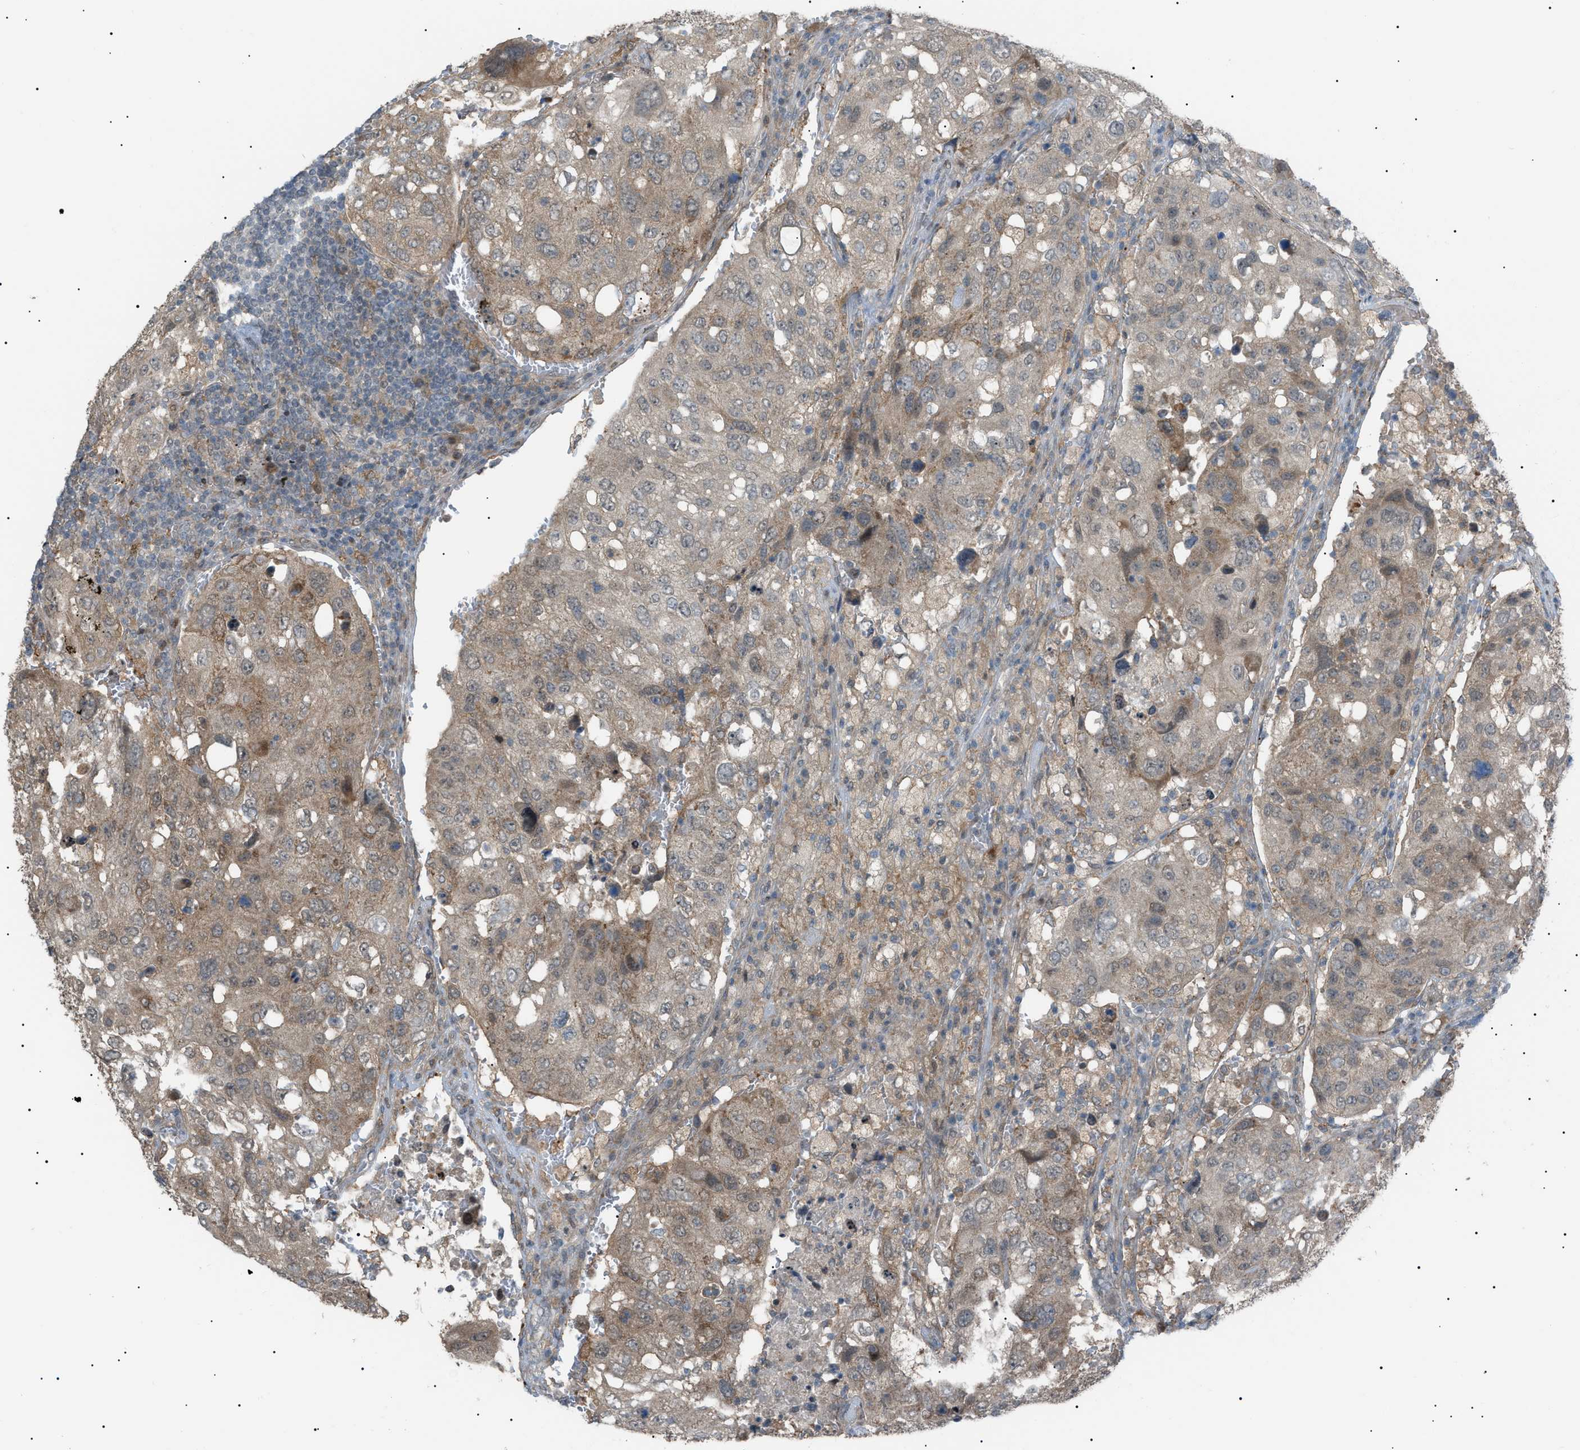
{"staining": {"intensity": "weak", "quantity": ">75%", "location": "cytoplasmic/membranous"}, "tissue": "urothelial cancer", "cell_type": "Tumor cells", "image_type": "cancer", "snomed": [{"axis": "morphology", "description": "Urothelial carcinoma, High grade"}, {"axis": "topography", "description": "Lymph node"}, {"axis": "topography", "description": "Urinary bladder"}], "caption": "DAB (3,3'-diaminobenzidine) immunohistochemical staining of human high-grade urothelial carcinoma exhibits weak cytoplasmic/membranous protein expression in about >75% of tumor cells.", "gene": "LPIN2", "patient": {"sex": "male", "age": 51}}